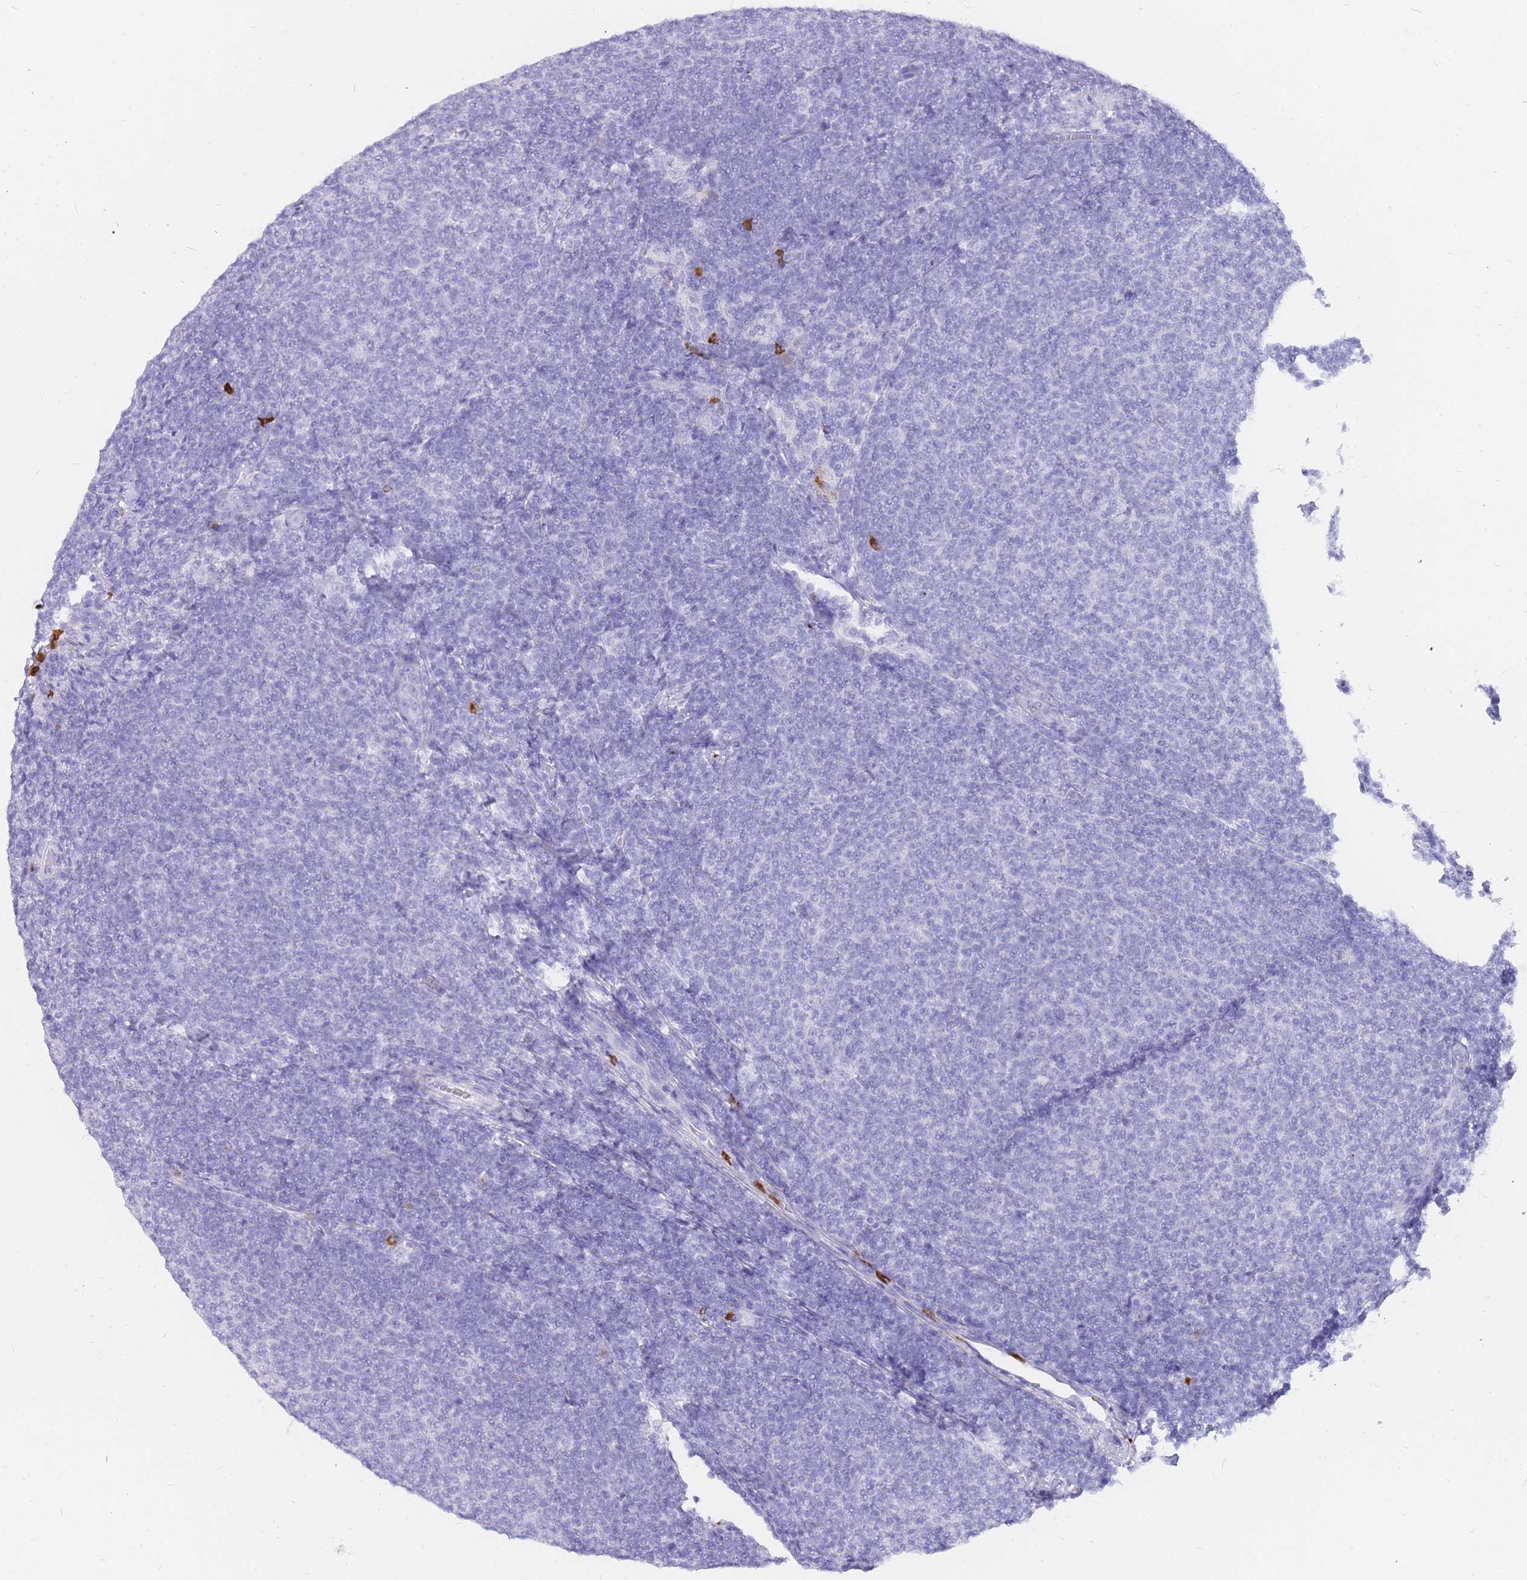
{"staining": {"intensity": "negative", "quantity": "none", "location": "none"}, "tissue": "lymphoma", "cell_type": "Tumor cells", "image_type": "cancer", "snomed": [{"axis": "morphology", "description": "Malignant lymphoma, non-Hodgkin's type, Low grade"}, {"axis": "topography", "description": "Lymph node"}], "caption": "Tumor cells are negative for protein expression in human lymphoma.", "gene": "HERC1", "patient": {"sex": "male", "age": 66}}